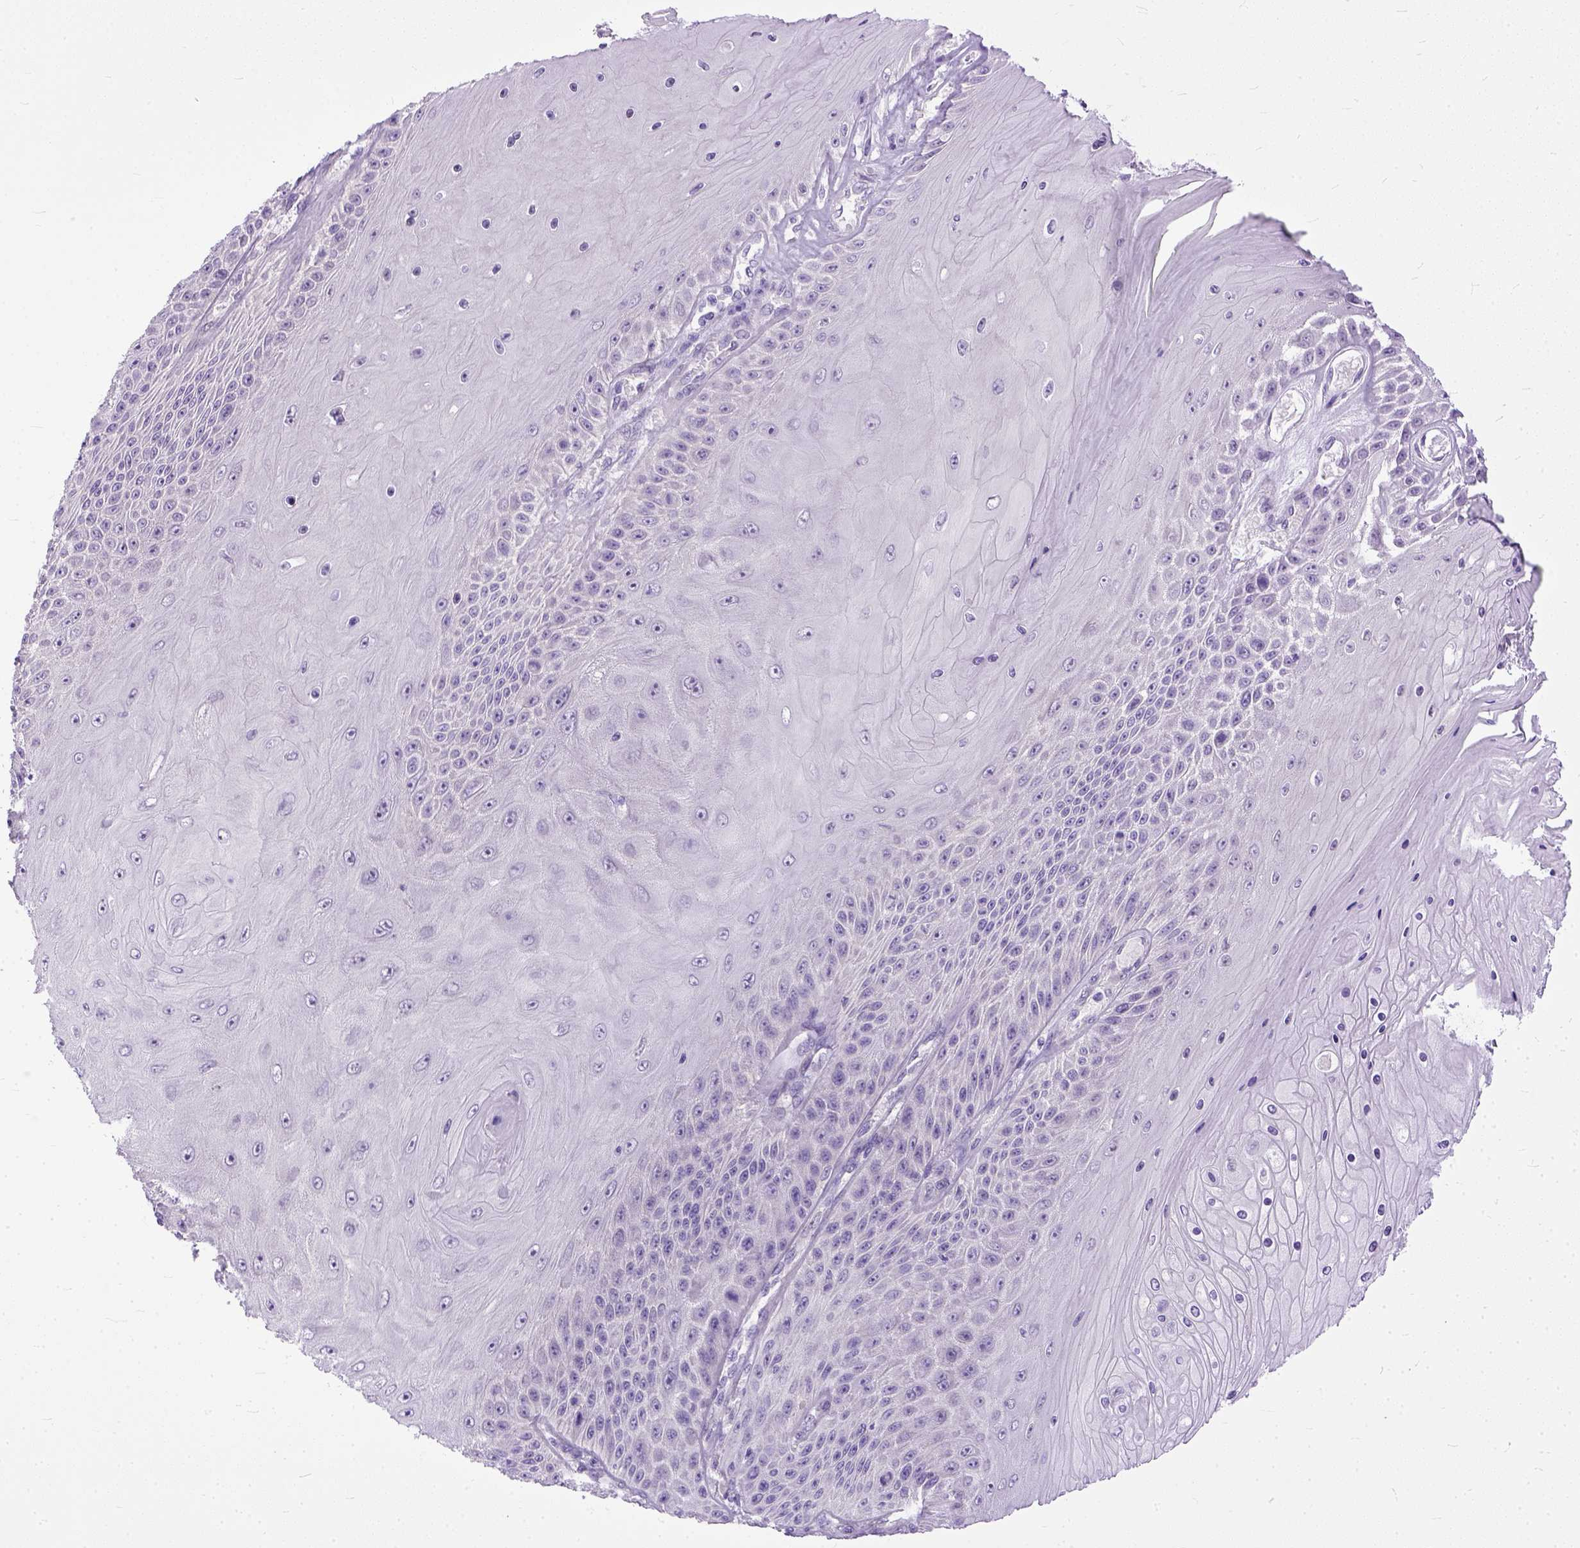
{"staining": {"intensity": "negative", "quantity": "none", "location": "none"}, "tissue": "skin cancer", "cell_type": "Tumor cells", "image_type": "cancer", "snomed": [{"axis": "morphology", "description": "Squamous cell carcinoma, NOS"}, {"axis": "topography", "description": "Skin"}], "caption": "Immunohistochemistry image of skin squamous cell carcinoma stained for a protein (brown), which reveals no positivity in tumor cells. Brightfield microscopy of immunohistochemistry stained with DAB (brown) and hematoxylin (blue), captured at high magnification.", "gene": "TCEAL7", "patient": {"sex": "male", "age": 62}}